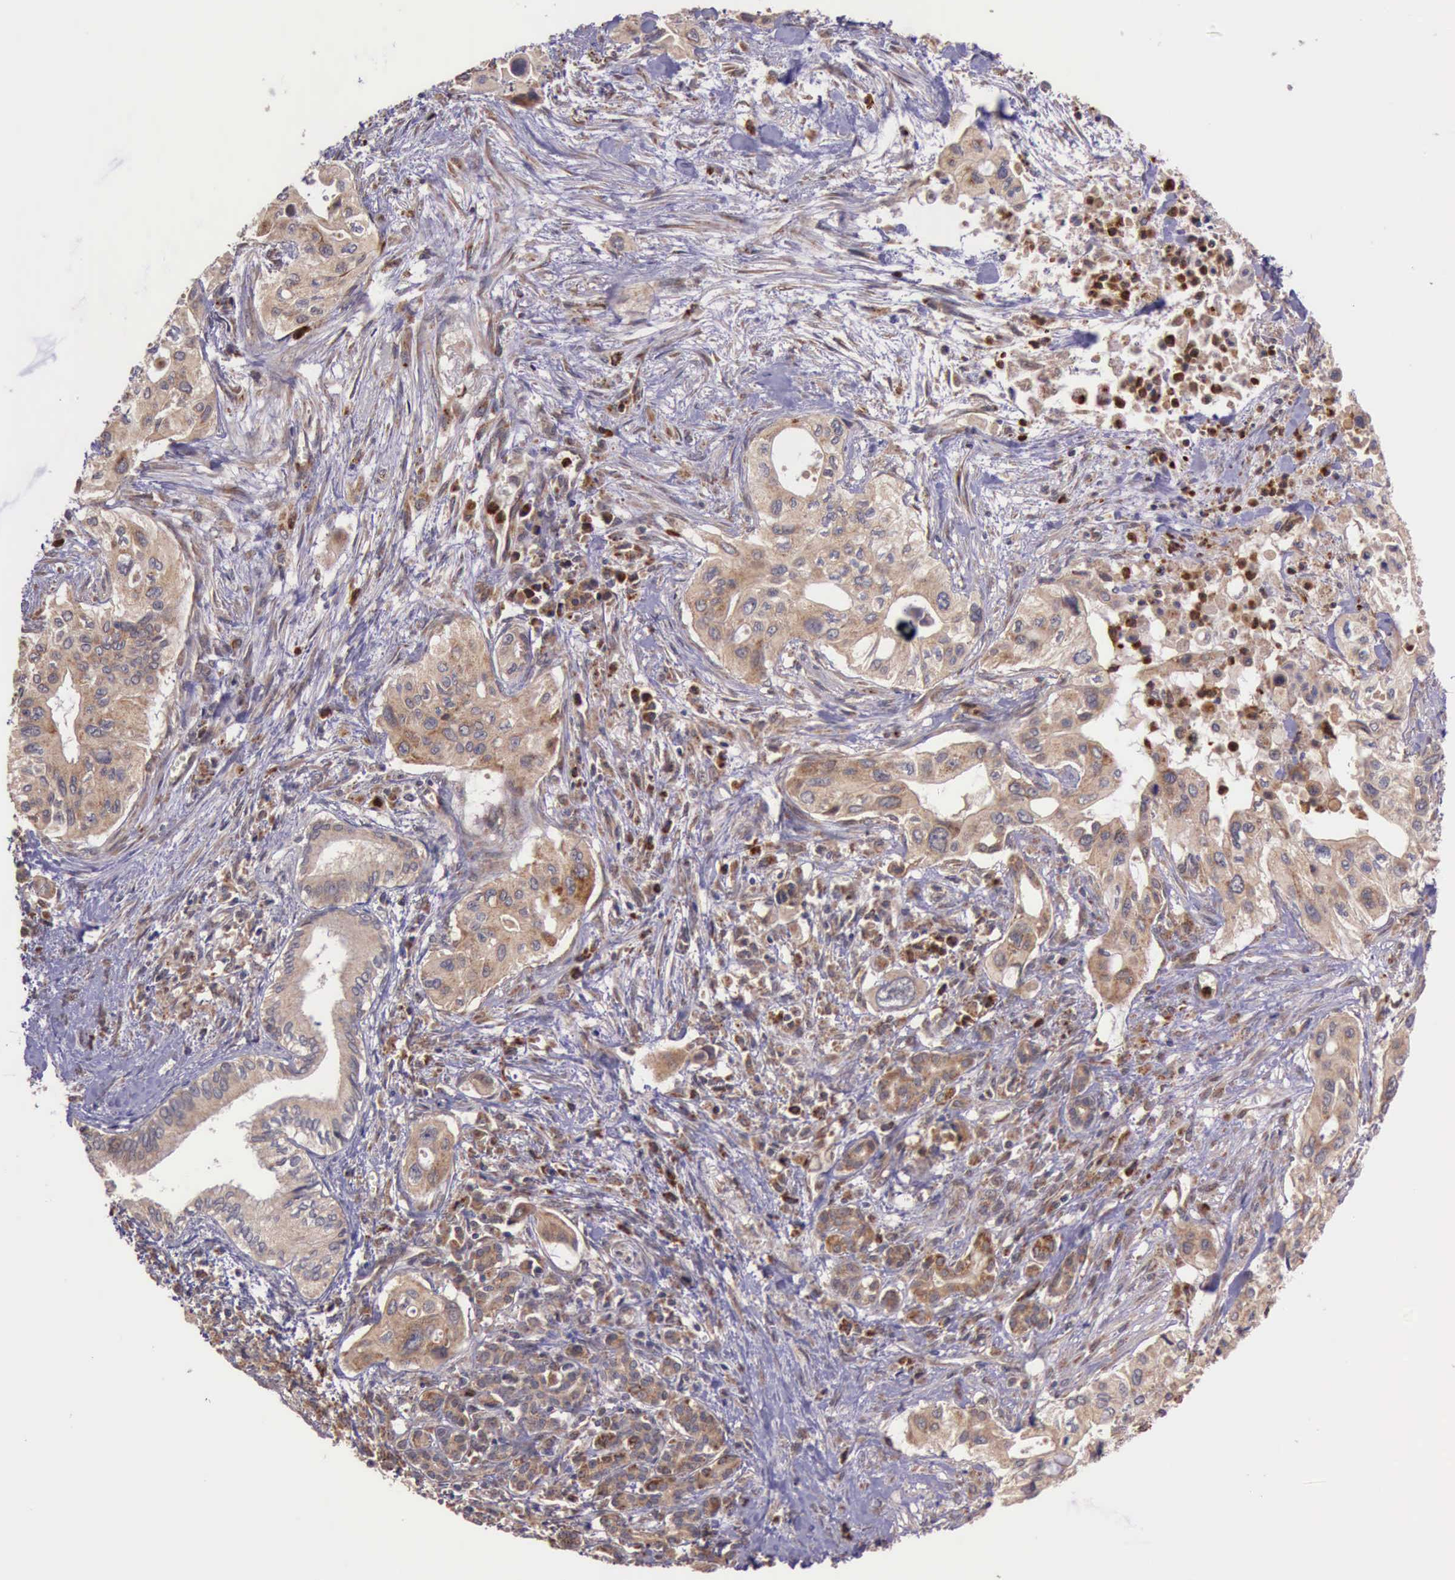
{"staining": {"intensity": "moderate", "quantity": "25%-75%", "location": "cytoplasmic/membranous"}, "tissue": "pancreatic cancer", "cell_type": "Tumor cells", "image_type": "cancer", "snomed": [{"axis": "morphology", "description": "Adenocarcinoma, NOS"}, {"axis": "topography", "description": "Pancreas"}], "caption": "IHC of human adenocarcinoma (pancreatic) shows medium levels of moderate cytoplasmic/membranous positivity in about 25%-75% of tumor cells.", "gene": "ARMCX3", "patient": {"sex": "male", "age": 77}}